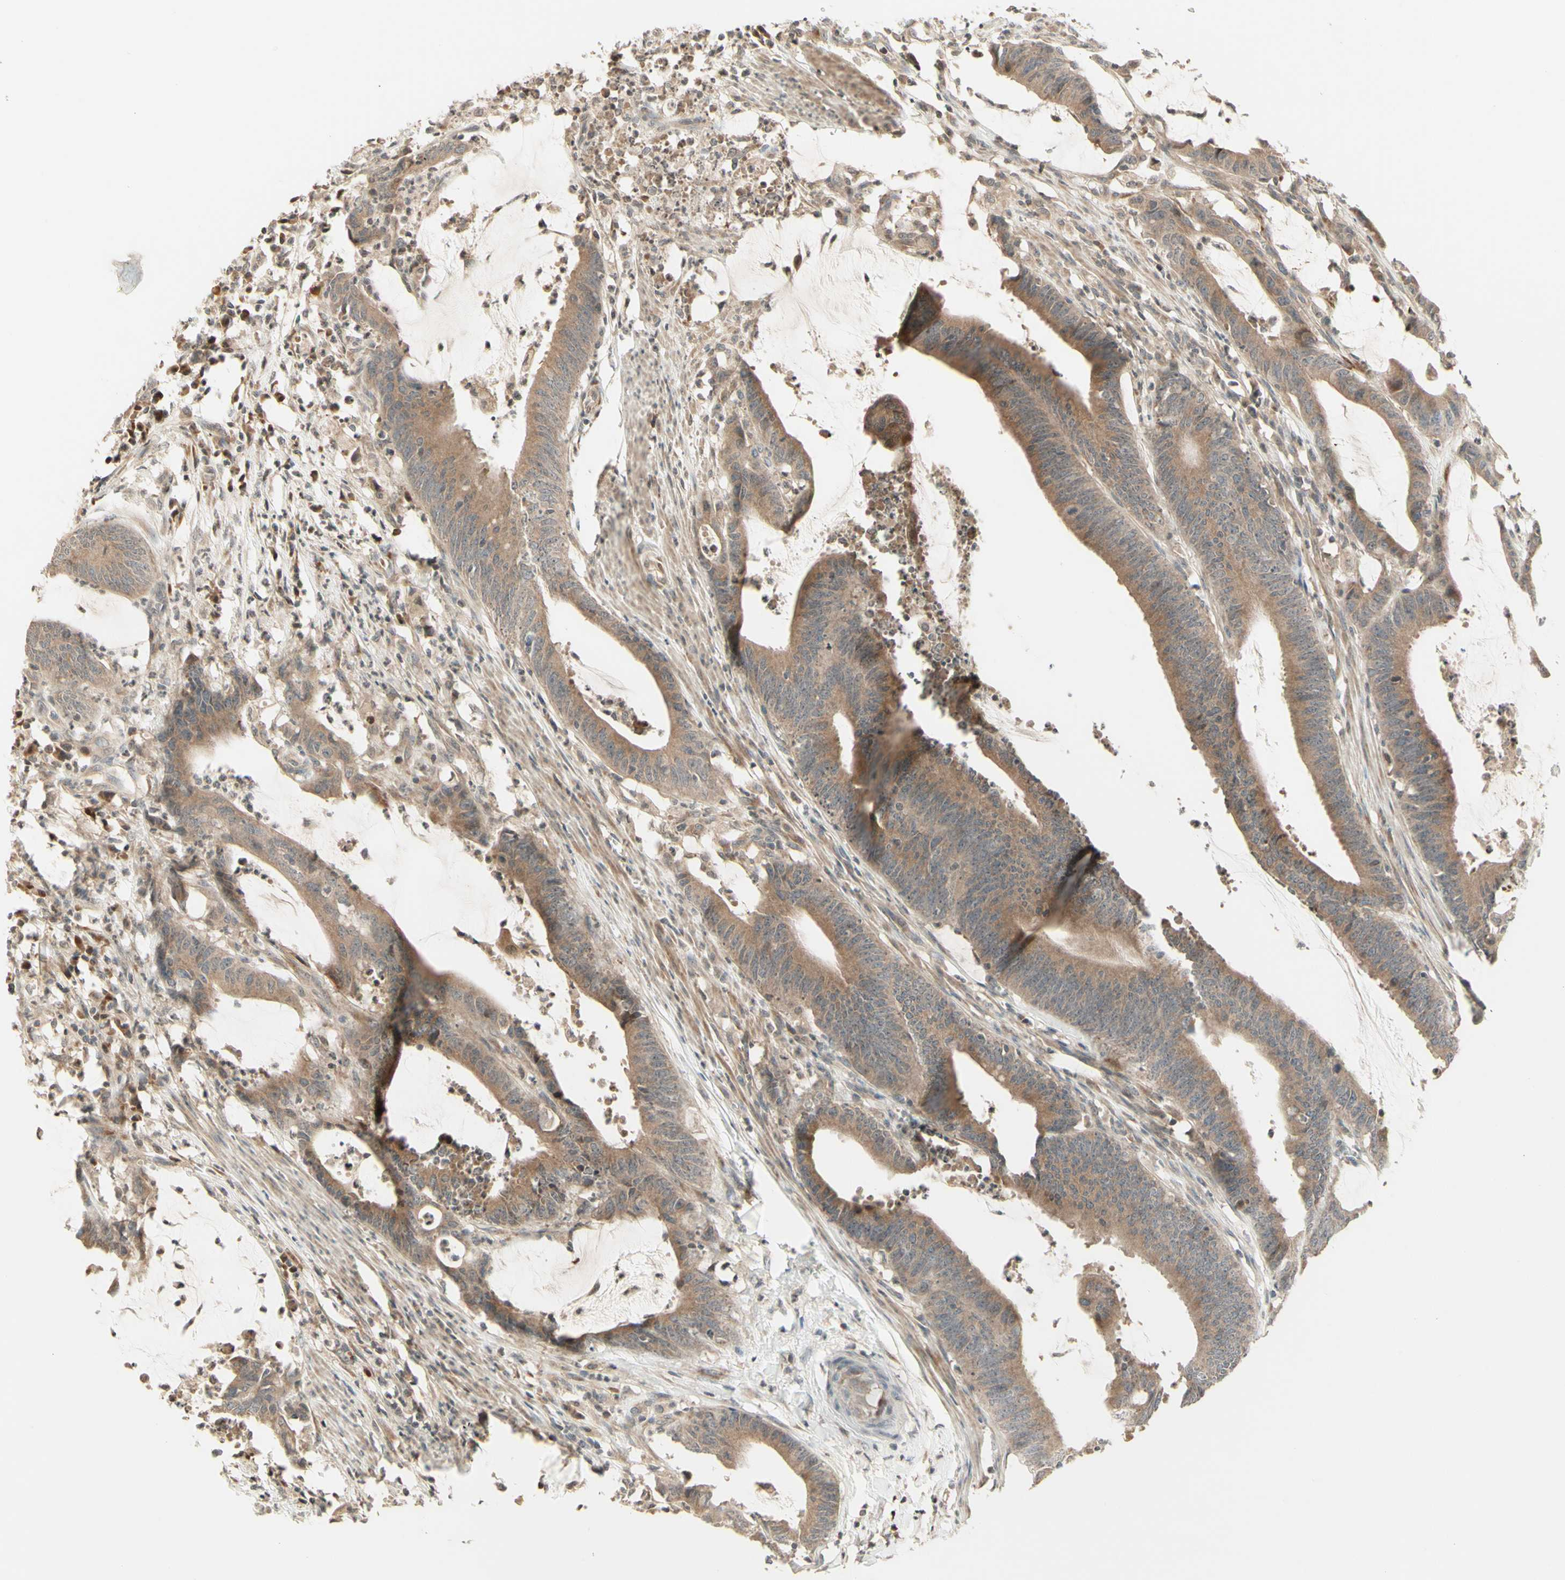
{"staining": {"intensity": "weak", "quantity": ">75%", "location": "cytoplasmic/membranous"}, "tissue": "colorectal cancer", "cell_type": "Tumor cells", "image_type": "cancer", "snomed": [{"axis": "morphology", "description": "Adenocarcinoma, NOS"}, {"axis": "topography", "description": "Rectum"}], "caption": "This image exhibits colorectal cancer (adenocarcinoma) stained with immunohistochemistry to label a protein in brown. The cytoplasmic/membranous of tumor cells show weak positivity for the protein. Nuclei are counter-stained blue.", "gene": "ZW10", "patient": {"sex": "female", "age": 66}}